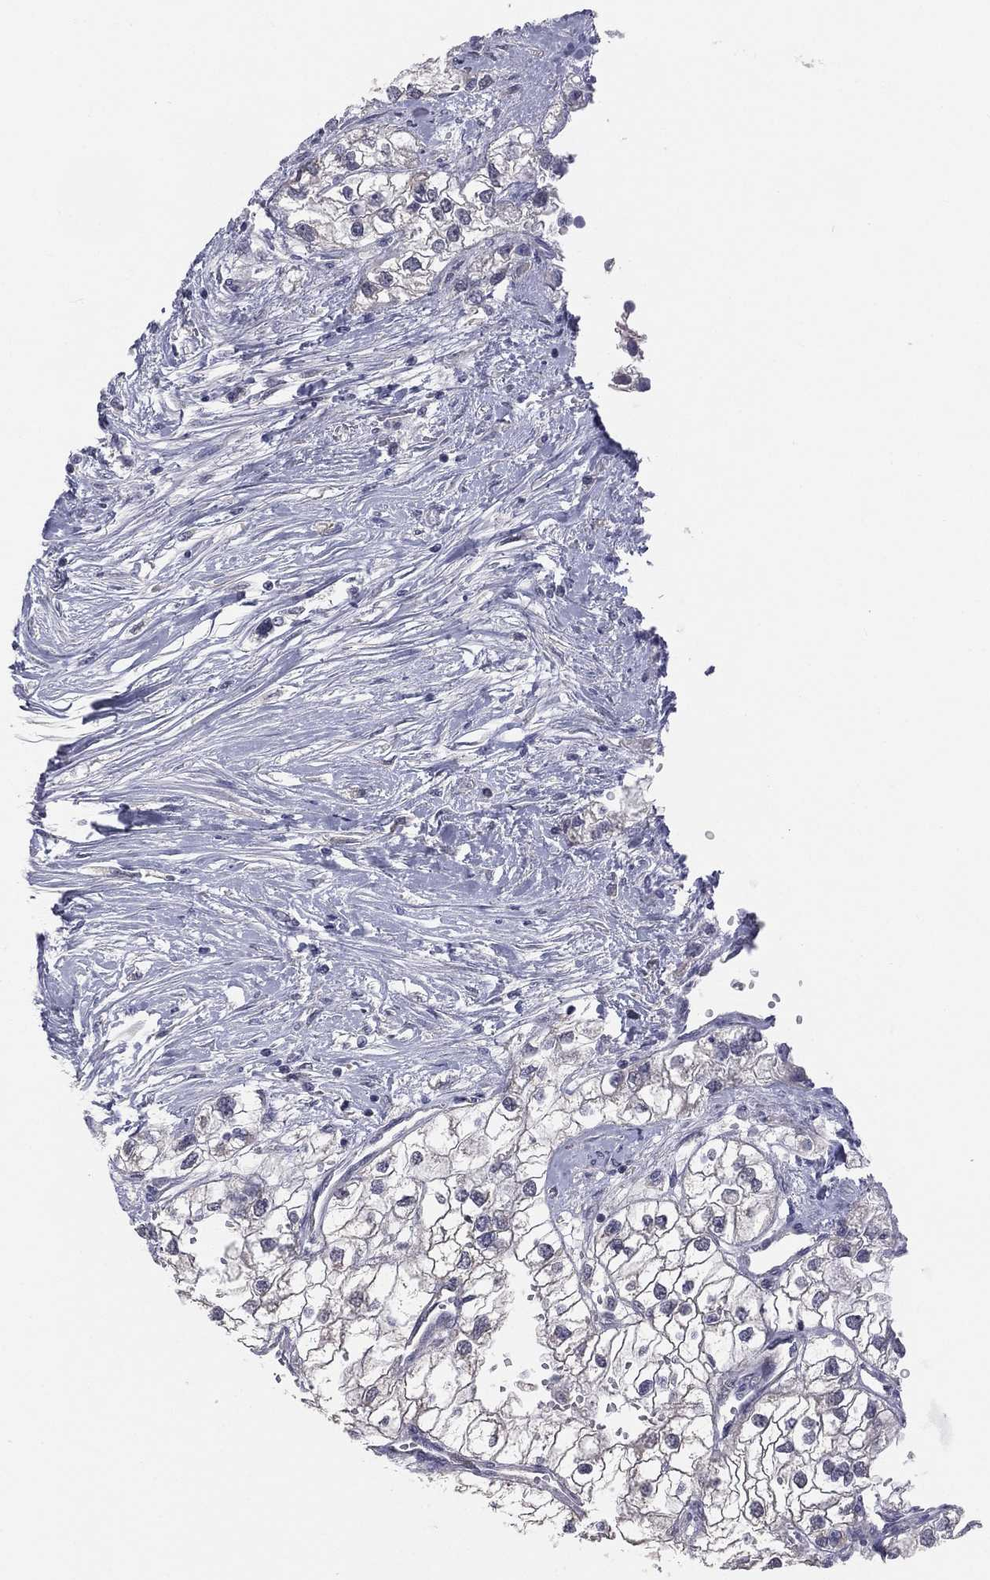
{"staining": {"intensity": "negative", "quantity": "none", "location": "none"}, "tissue": "renal cancer", "cell_type": "Tumor cells", "image_type": "cancer", "snomed": [{"axis": "morphology", "description": "Adenocarcinoma, NOS"}, {"axis": "topography", "description": "Kidney"}], "caption": "Immunohistochemical staining of human renal cancer (adenocarcinoma) displays no significant positivity in tumor cells.", "gene": "DMKN", "patient": {"sex": "male", "age": 59}}